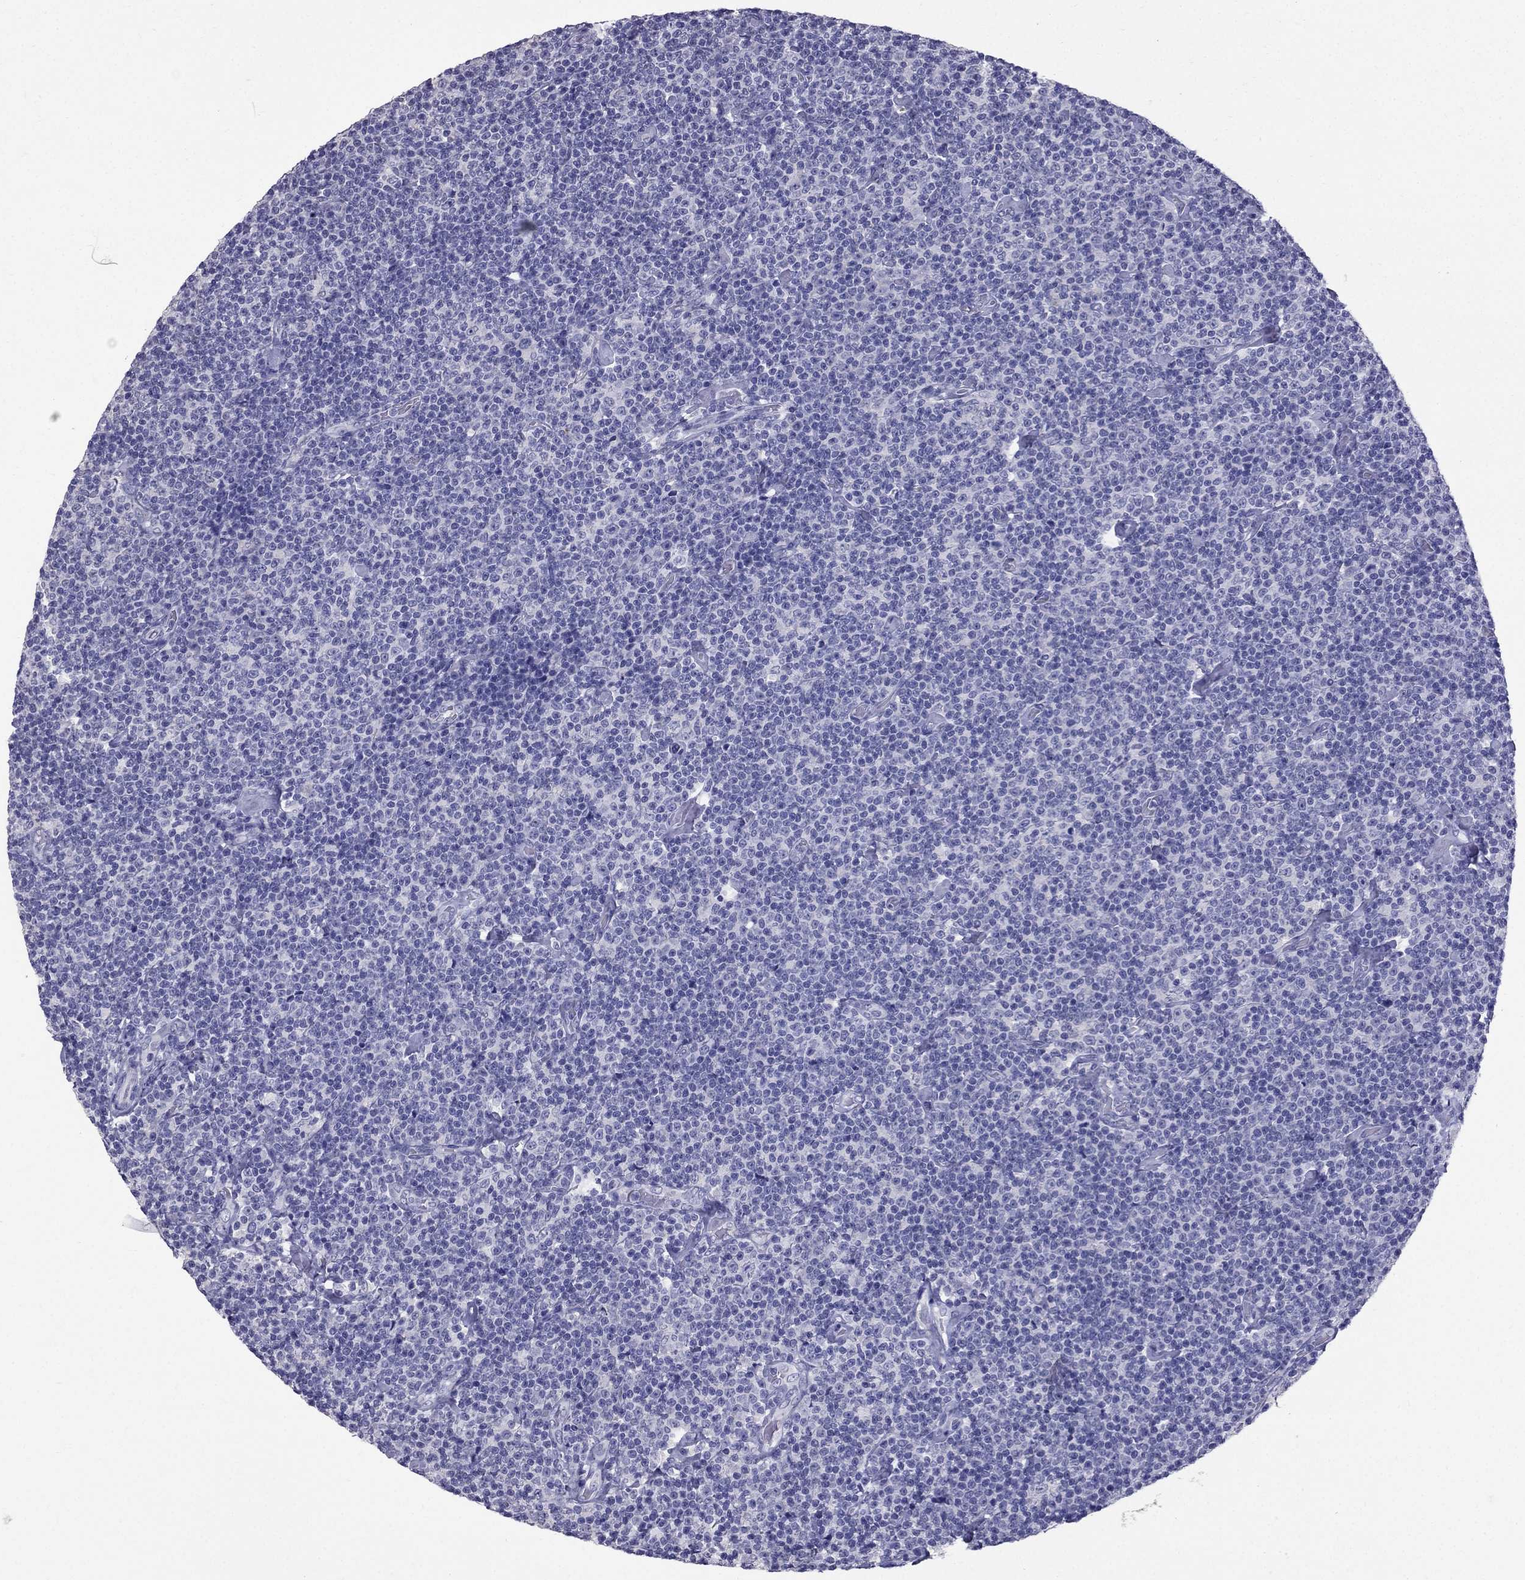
{"staining": {"intensity": "negative", "quantity": "none", "location": "none"}, "tissue": "lymphoma", "cell_type": "Tumor cells", "image_type": "cancer", "snomed": [{"axis": "morphology", "description": "Malignant lymphoma, non-Hodgkin's type, Low grade"}, {"axis": "topography", "description": "Lymph node"}], "caption": "A photomicrograph of human malignant lymphoma, non-Hodgkin's type (low-grade) is negative for staining in tumor cells. The staining was performed using DAB to visualize the protein expression in brown, while the nuclei were stained in blue with hematoxylin (Magnification: 20x).", "gene": "SCG5", "patient": {"sex": "male", "age": 81}}